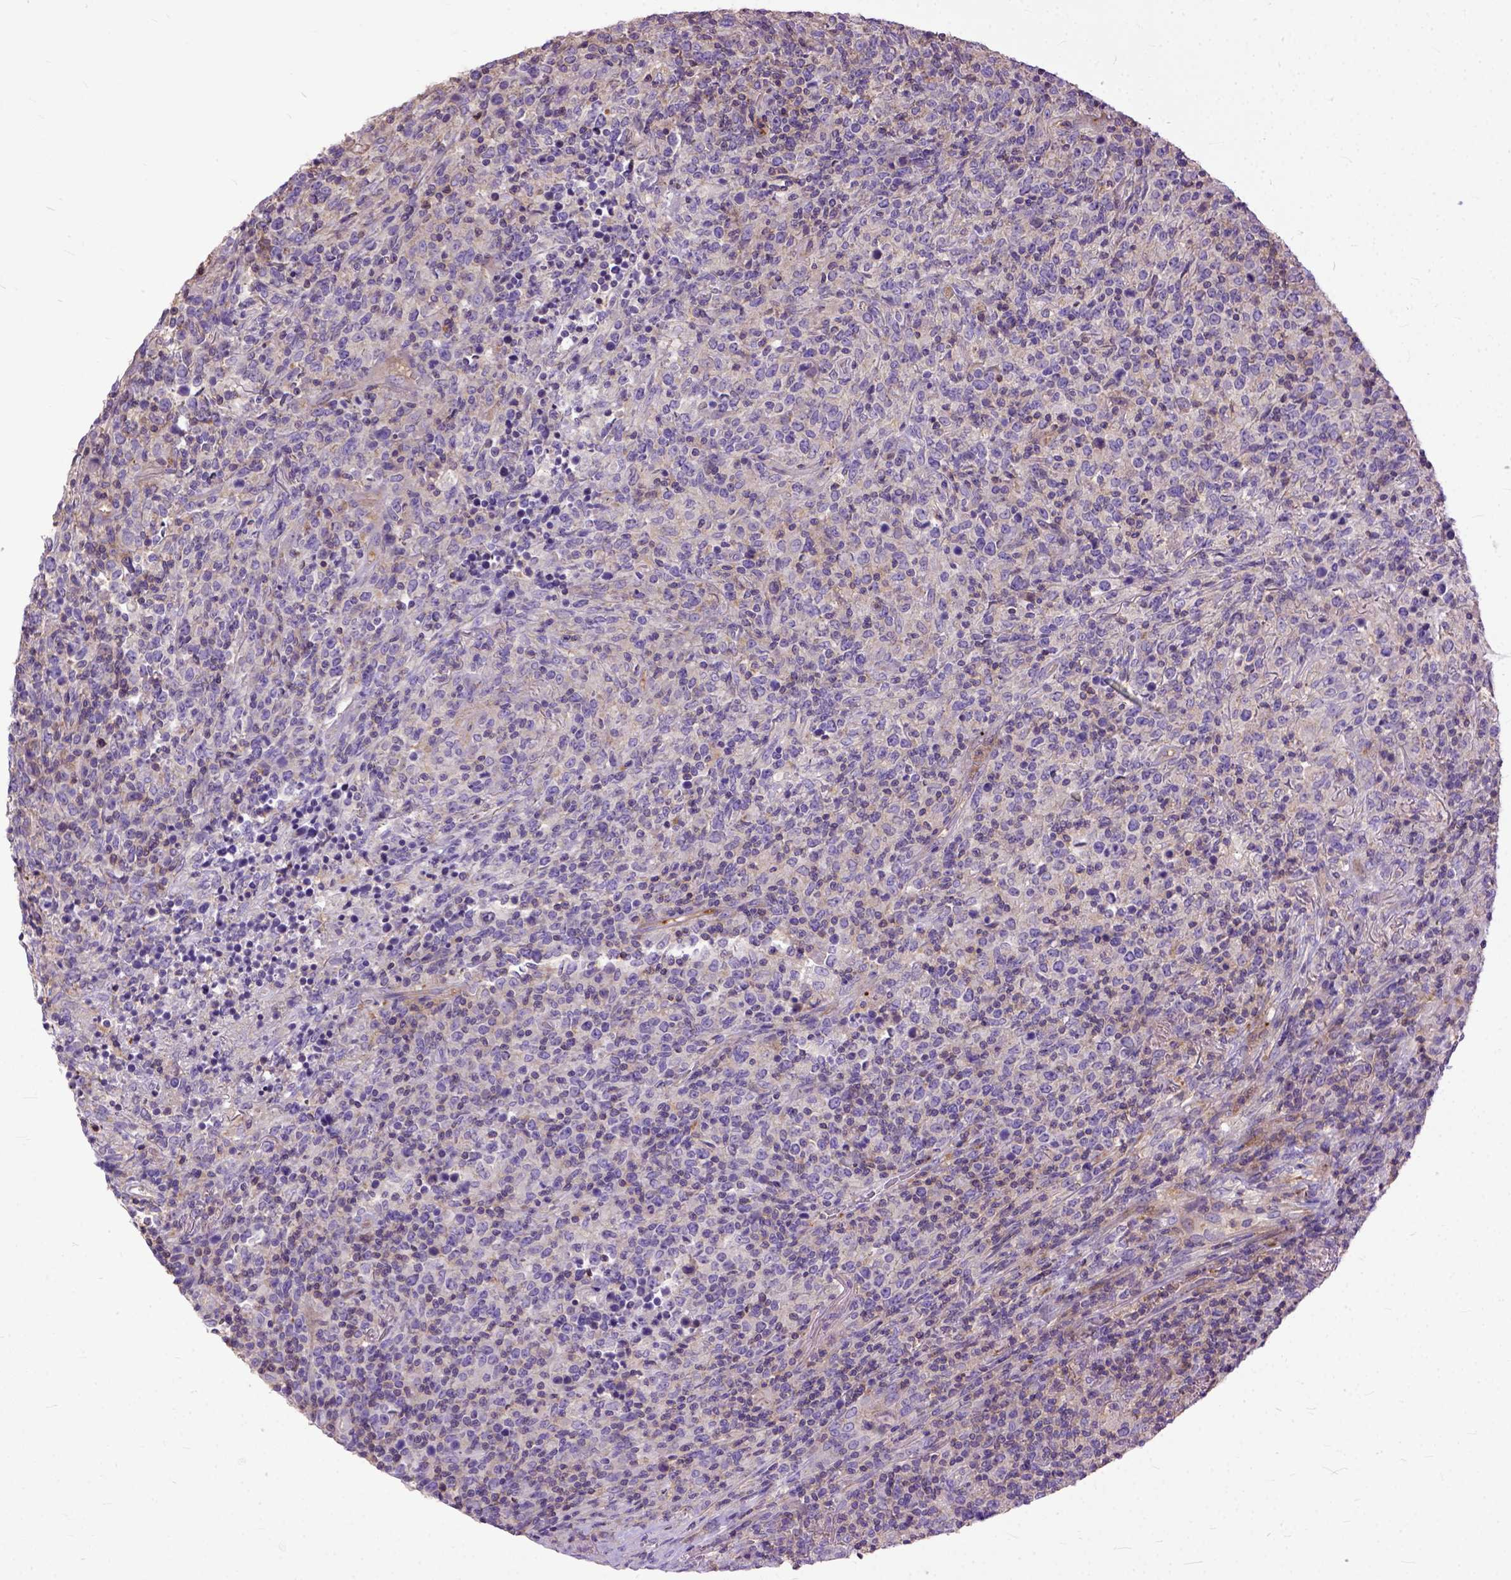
{"staining": {"intensity": "weak", "quantity": "25%-75%", "location": "cytoplasmic/membranous"}, "tissue": "lymphoma", "cell_type": "Tumor cells", "image_type": "cancer", "snomed": [{"axis": "morphology", "description": "Malignant lymphoma, non-Hodgkin's type, High grade"}, {"axis": "topography", "description": "Lung"}], "caption": "Malignant lymphoma, non-Hodgkin's type (high-grade) stained for a protein demonstrates weak cytoplasmic/membranous positivity in tumor cells.", "gene": "NAMPT", "patient": {"sex": "male", "age": 79}}